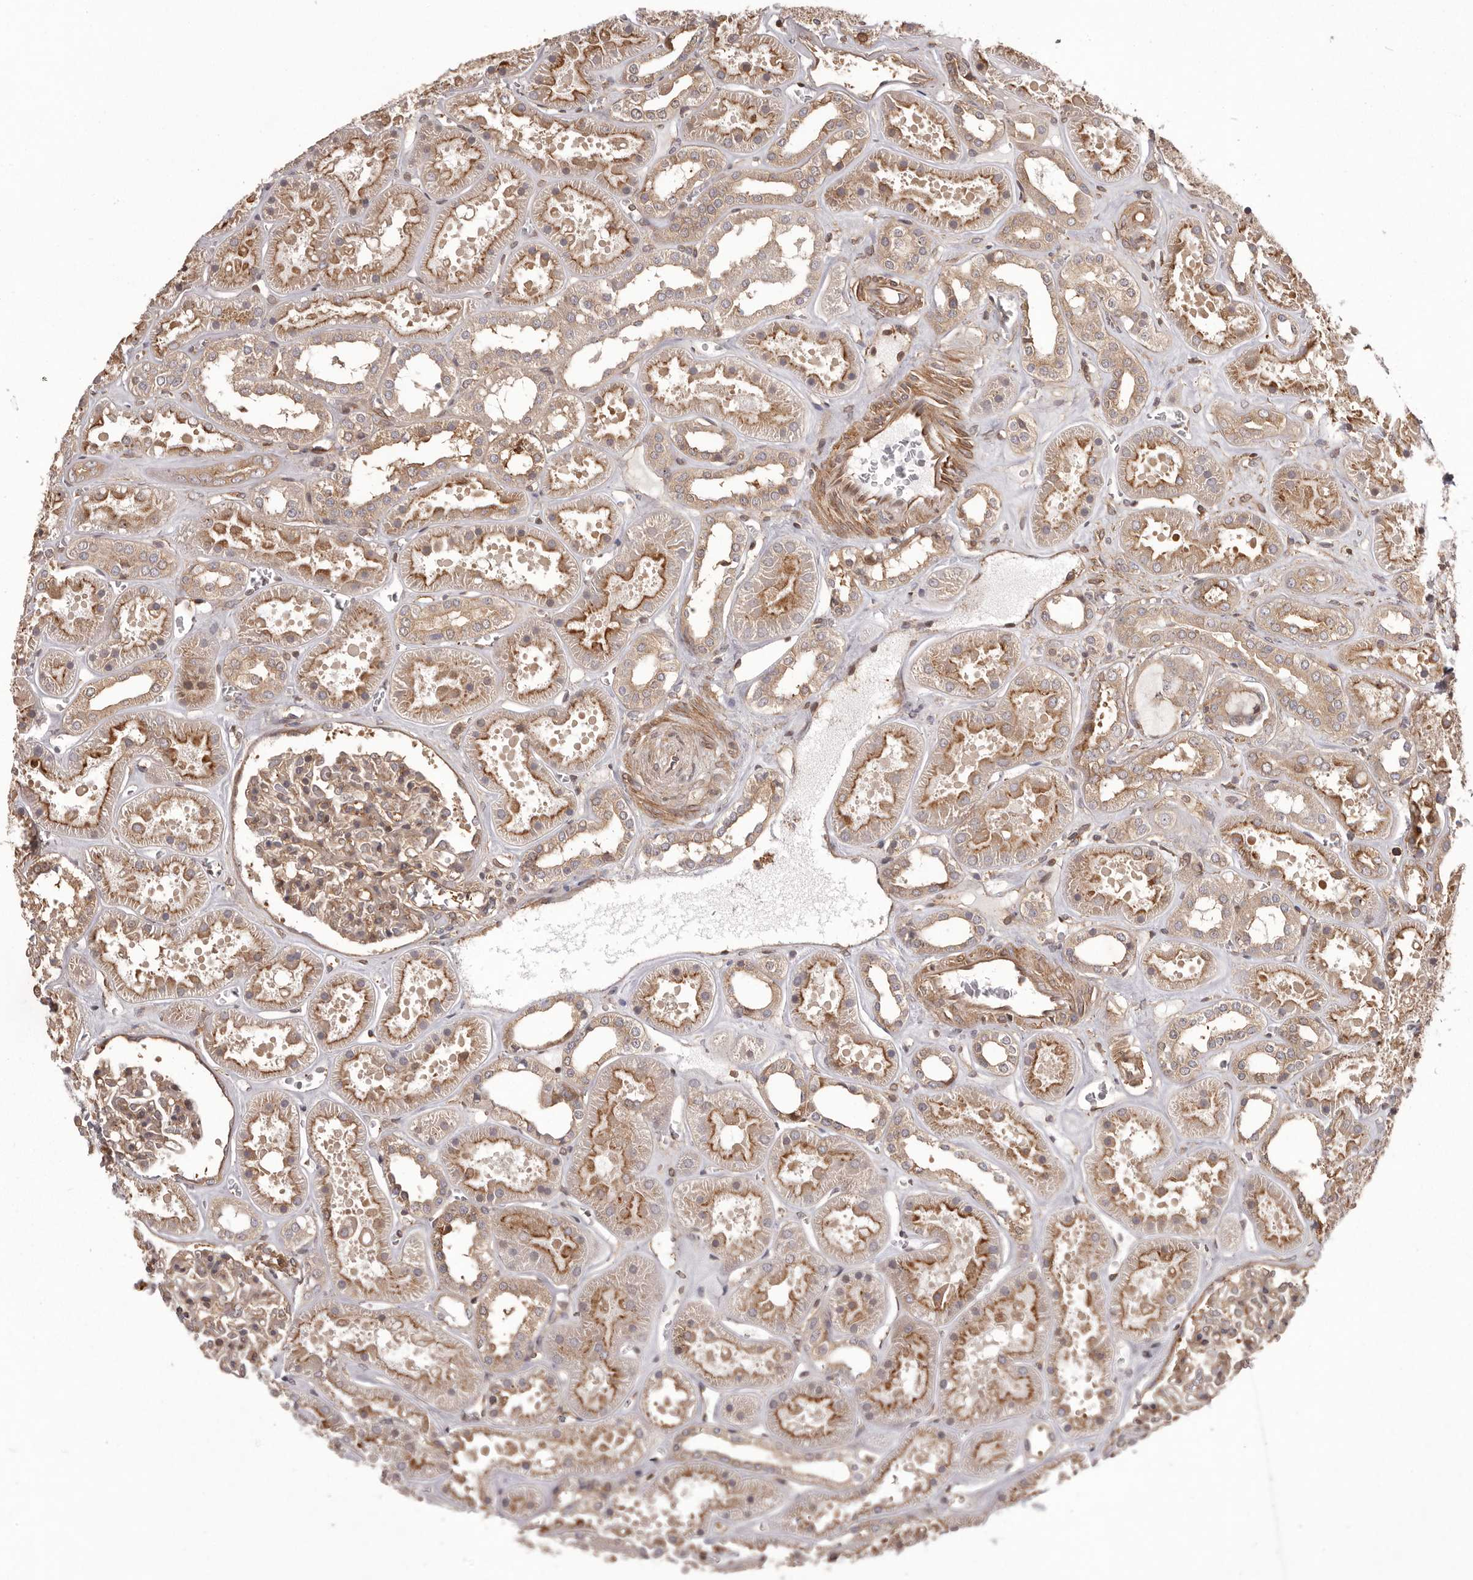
{"staining": {"intensity": "weak", "quantity": ">75%", "location": "cytoplasmic/membranous"}, "tissue": "kidney", "cell_type": "Cells in glomeruli", "image_type": "normal", "snomed": [{"axis": "morphology", "description": "Normal tissue, NOS"}, {"axis": "topography", "description": "Kidney"}], "caption": "Protein staining of normal kidney displays weak cytoplasmic/membranous staining in approximately >75% of cells in glomeruli. The protein of interest is stained brown, and the nuclei are stained in blue (DAB IHC with brightfield microscopy, high magnification).", "gene": "NFKBIA", "patient": {"sex": "female", "age": 41}}